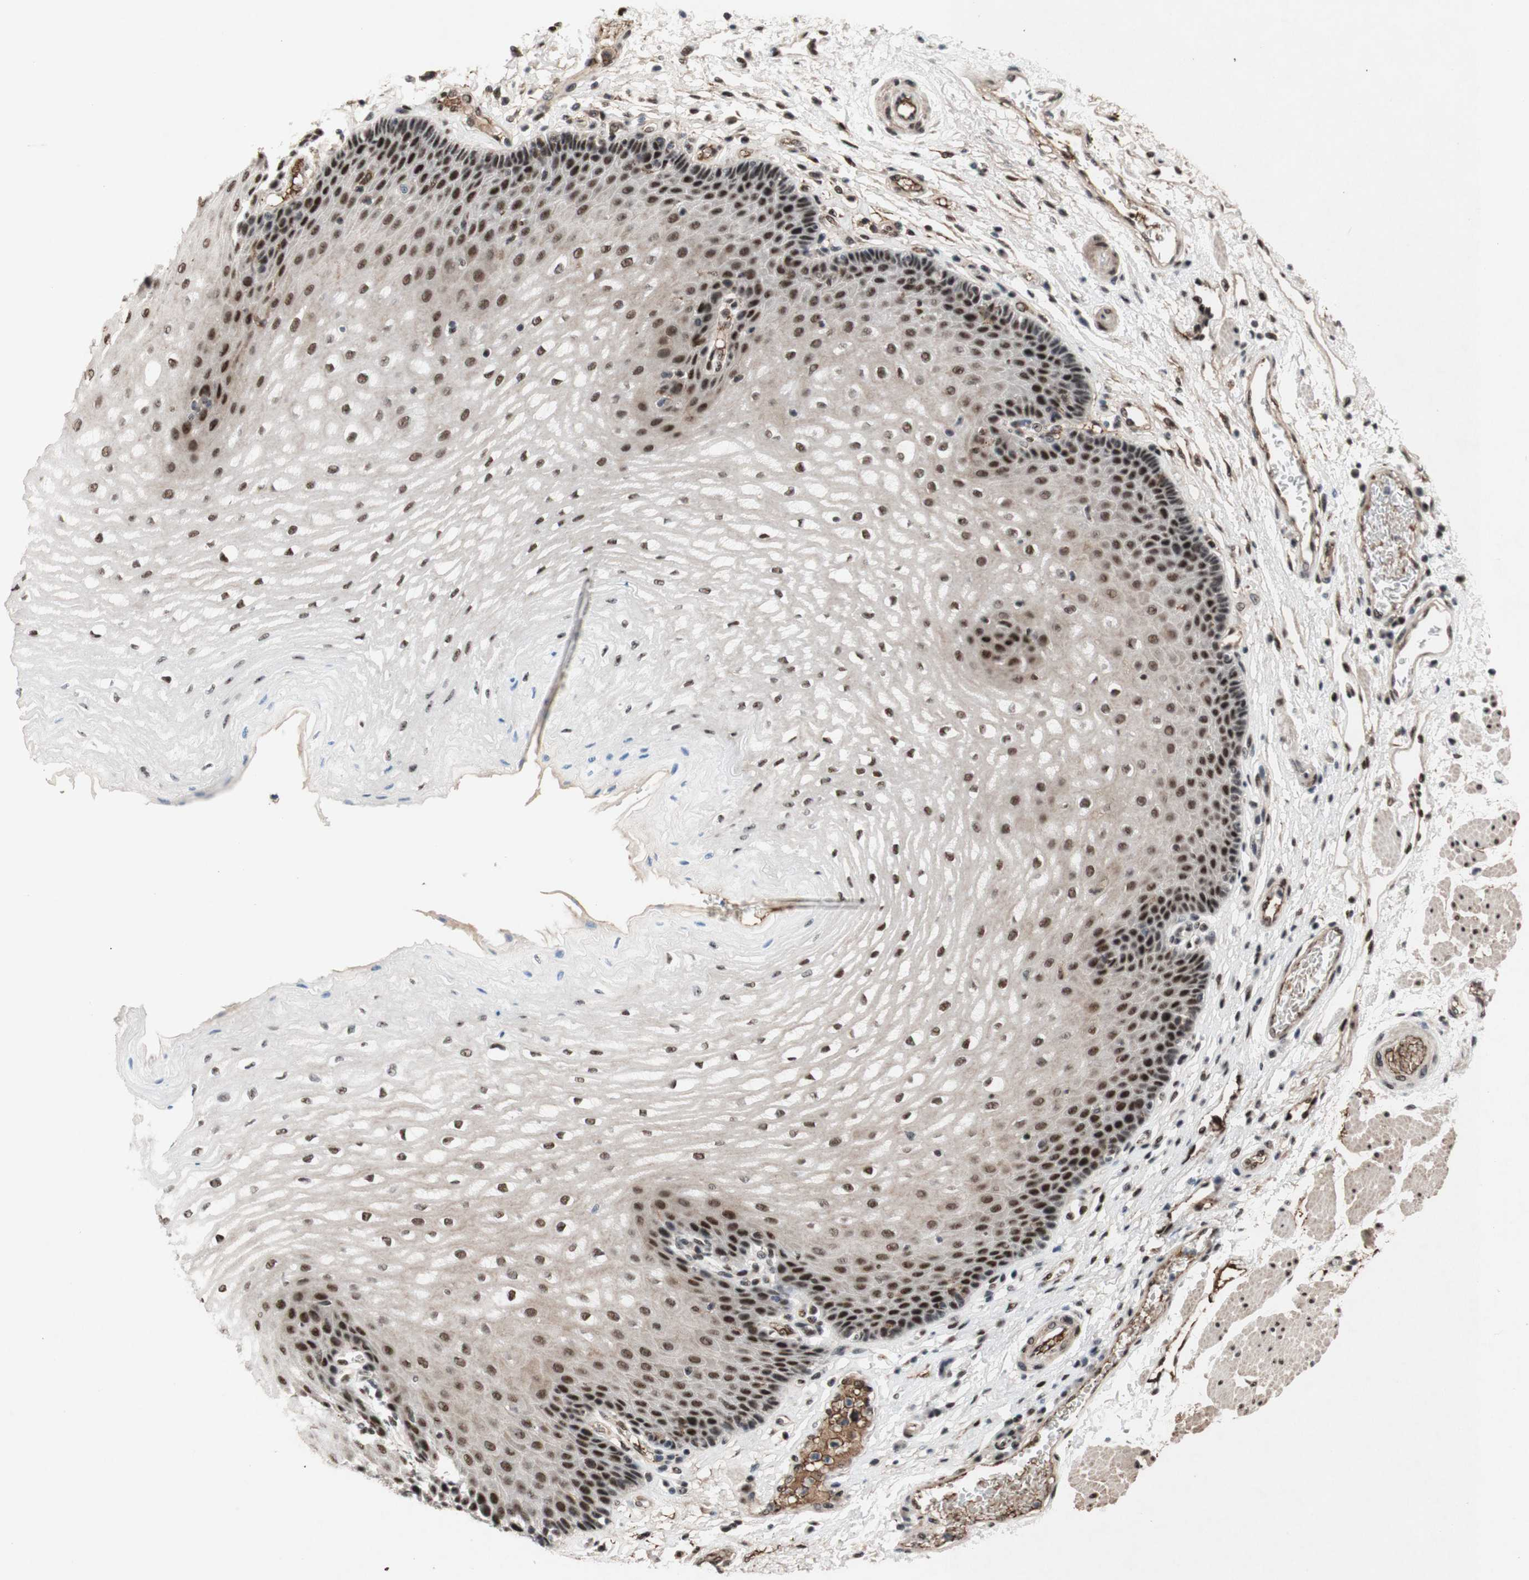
{"staining": {"intensity": "strong", "quantity": ">75%", "location": "nuclear"}, "tissue": "esophagus", "cell_type": "Squamous epithelial cells", "image_type": "normal", "snomed": [{"axis": "morphology", "description": "Normal tissue, NOS"}, {"axis": "topography", "description": "Esophagus"}], "caption": "Approximately >75% of squamous epithelial cells in unremarkable human esophagus demonstrate strong nuclear protein positivity as visualized by brown immunohistochemical staining.", "gene": "TLE1", "patient": {"sex": "male", "age": 54}}